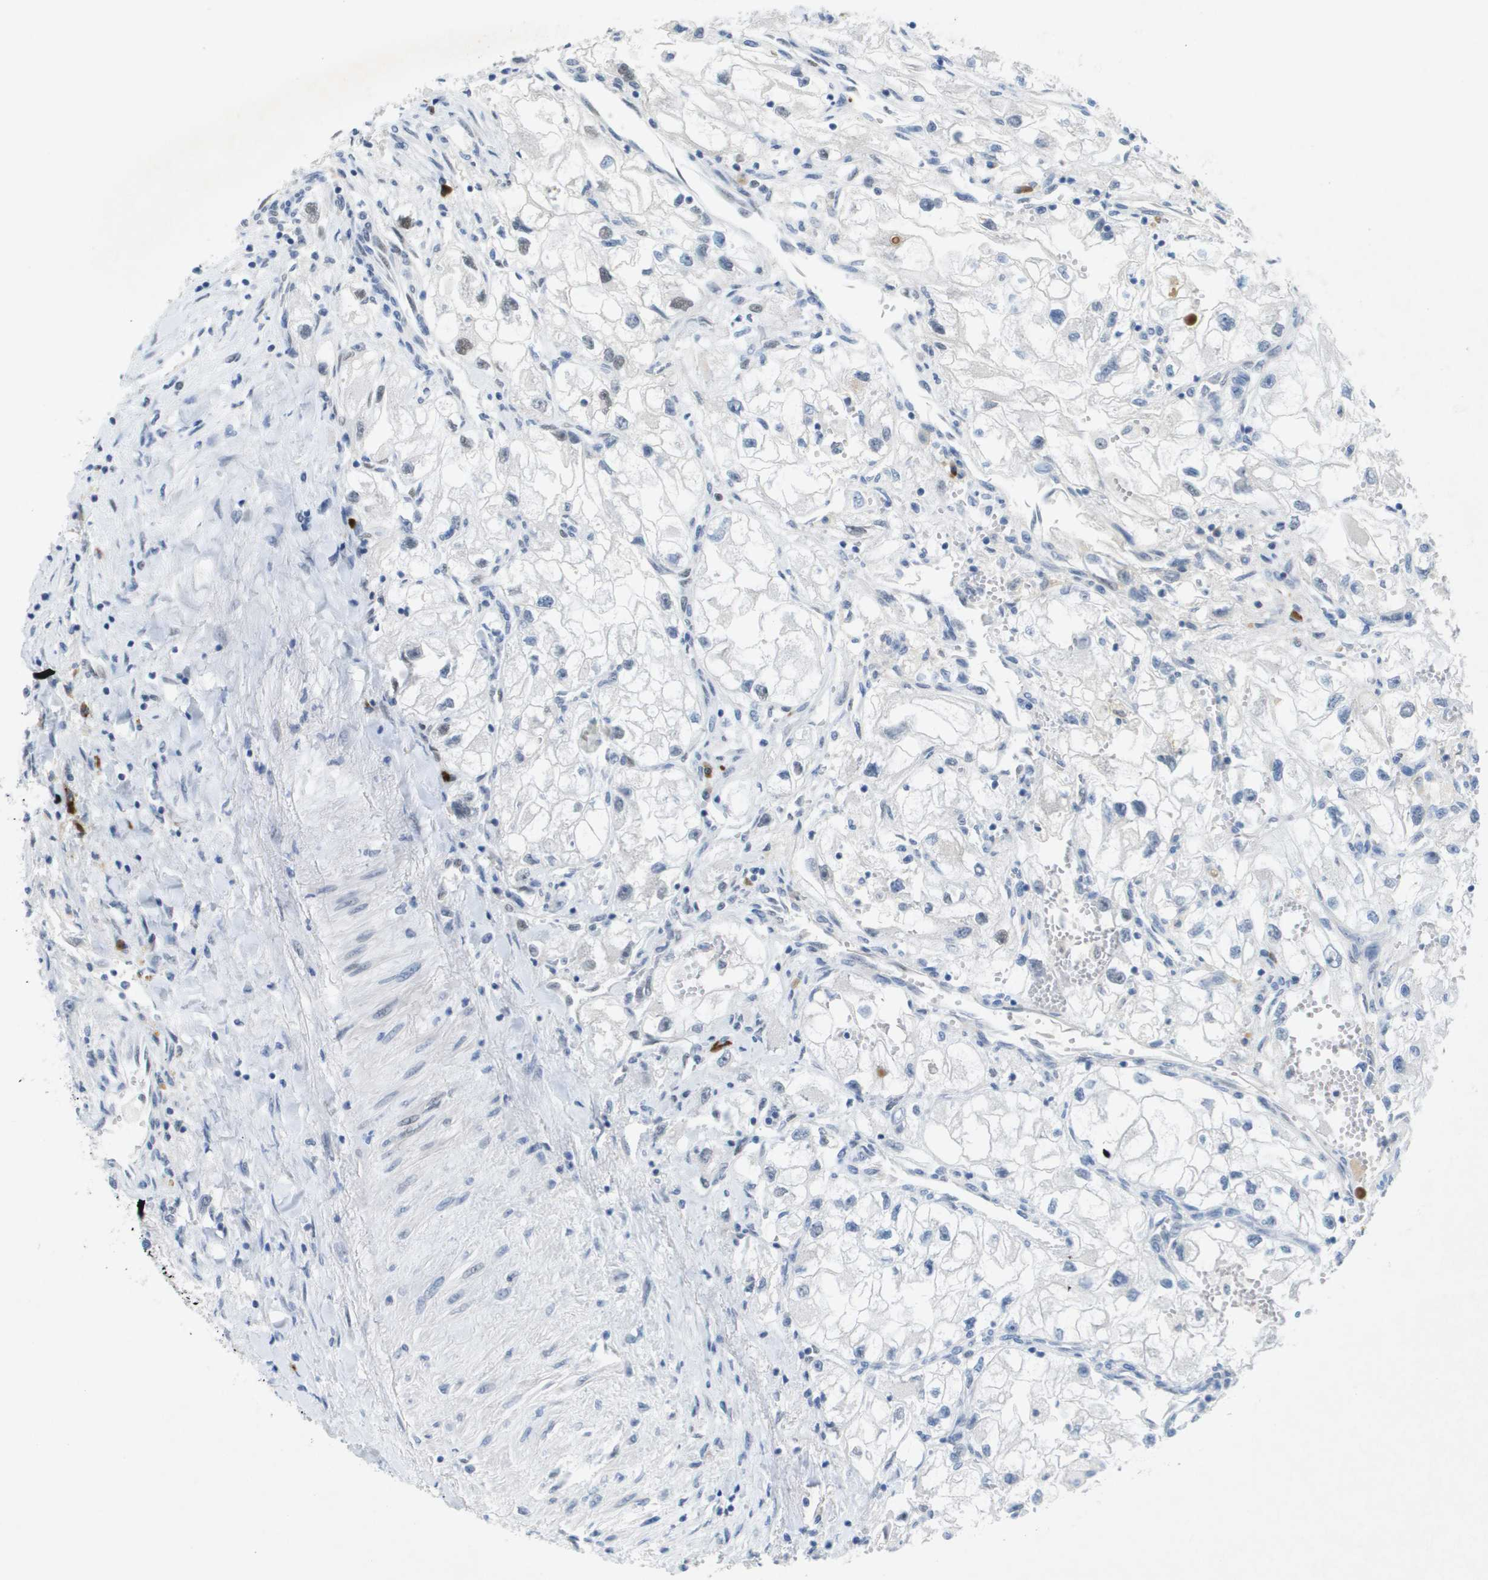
{"staining": {"intensity": "negative", "quantity": "none", "location": "none"}, "tissue": "renal cancer", "cell_type": "Tumor cells", "image_type": "cancer", "snomed": [{"axis": "morphology", "description": "Adenocarcinoma, NOS"}, {"axis": "topography", "description": "Kidney"}], "caption": "The immunohistochemistry (IHC) image has no significant expression in tumor cells of renal cancer tissue.", "gene": "TP53RK", "patient": {"sex": "female", "age": 70}}